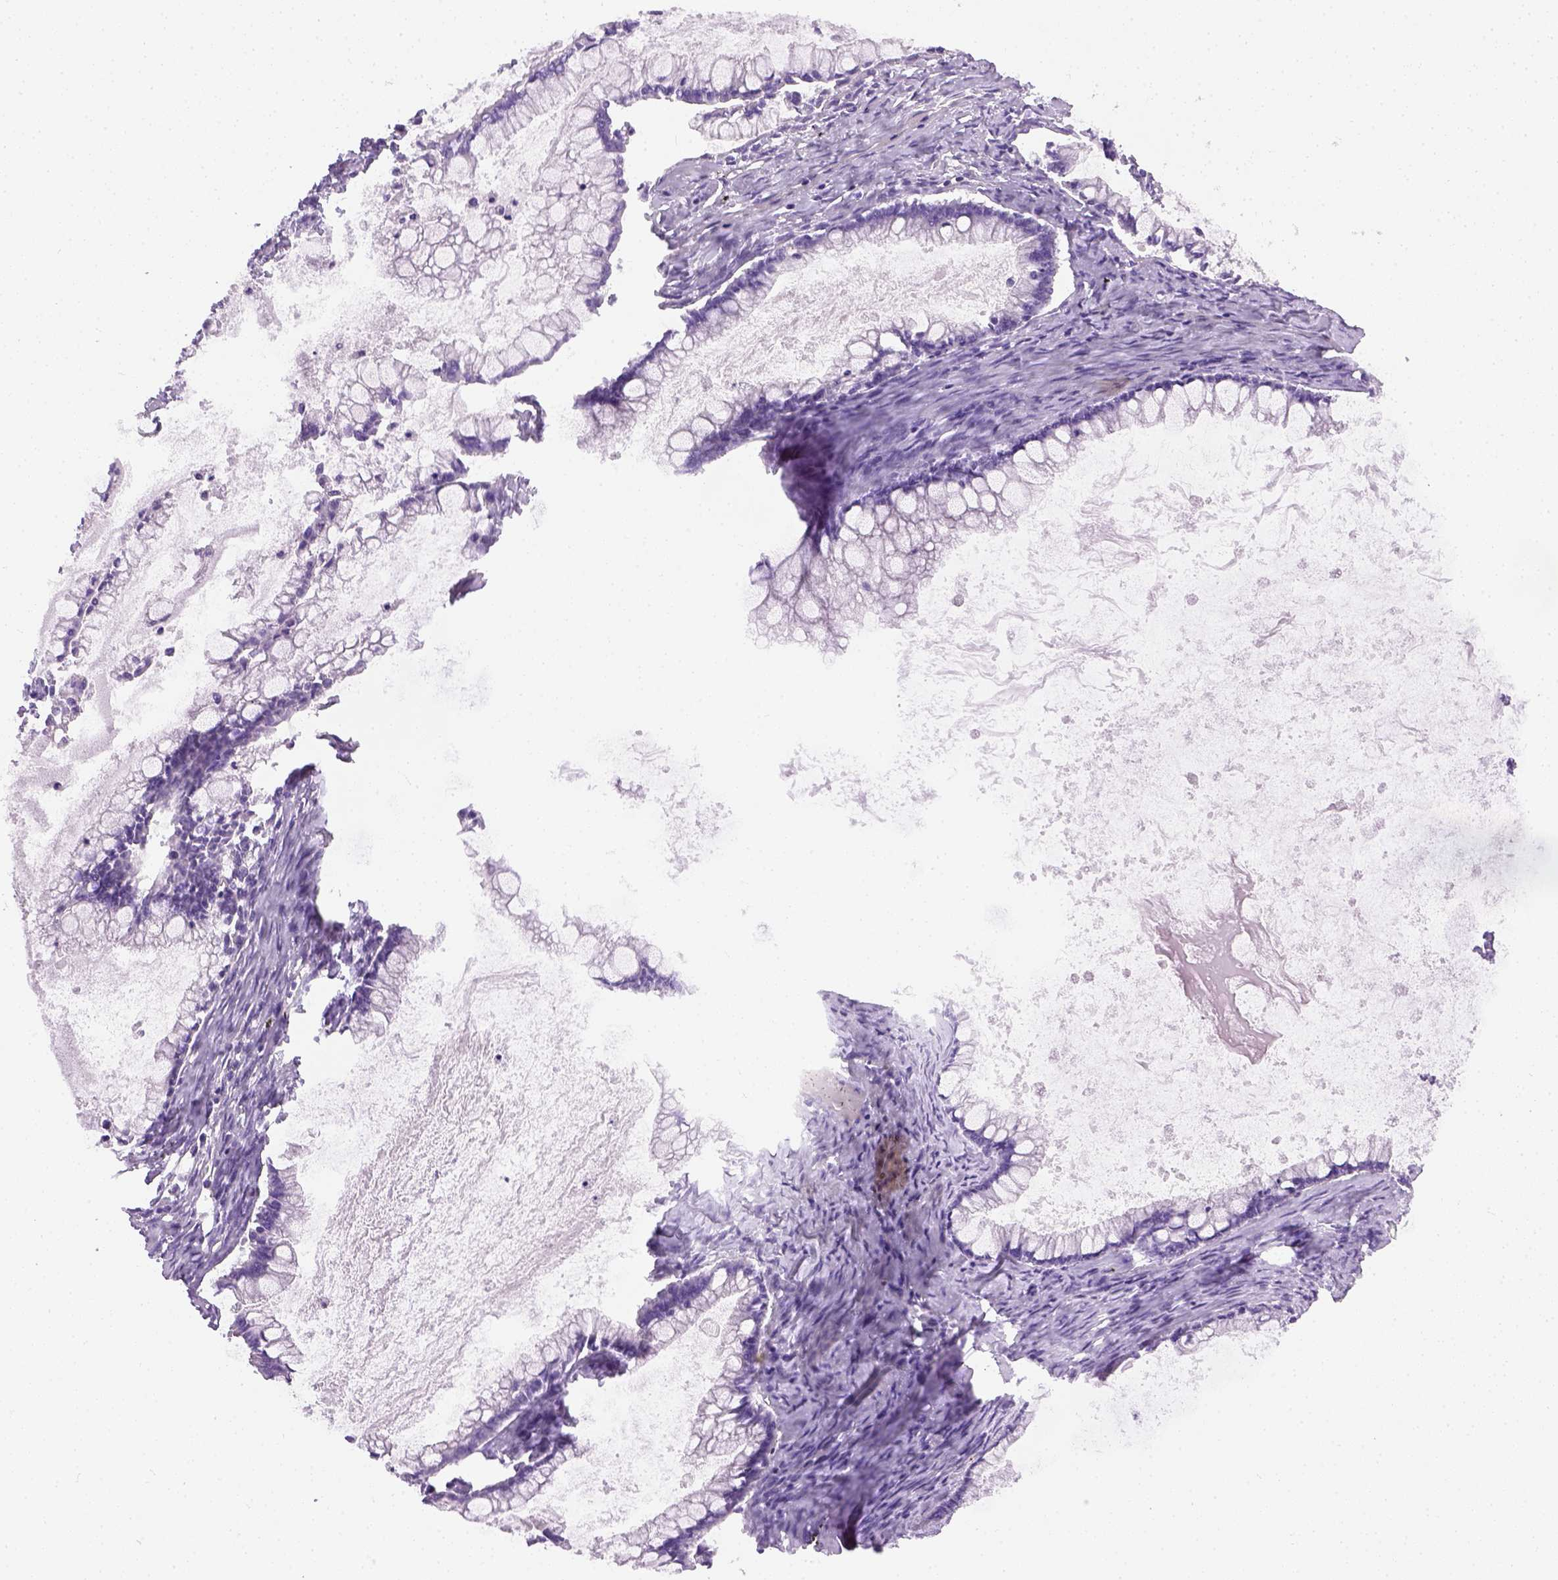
{"staining": {"intensity": "negative", "quantity": "none", "location": "none"}, "tissue": "ovarian cancer", "cell_type": "Tumor cells", "image_type": "cancer", "snomed": [{"axis": "morphology", "description": "Cystadenocarcinoma, mucinous, NOS"}, {"axis": "topography", "description": "Ovary"}], "caption": "Tumor cells show no significant protein staining in mucinous cystadenocarcinoma (ovarian).", "gene": "CYP24A1", "patient": {"sex": "female", "age": 67}}